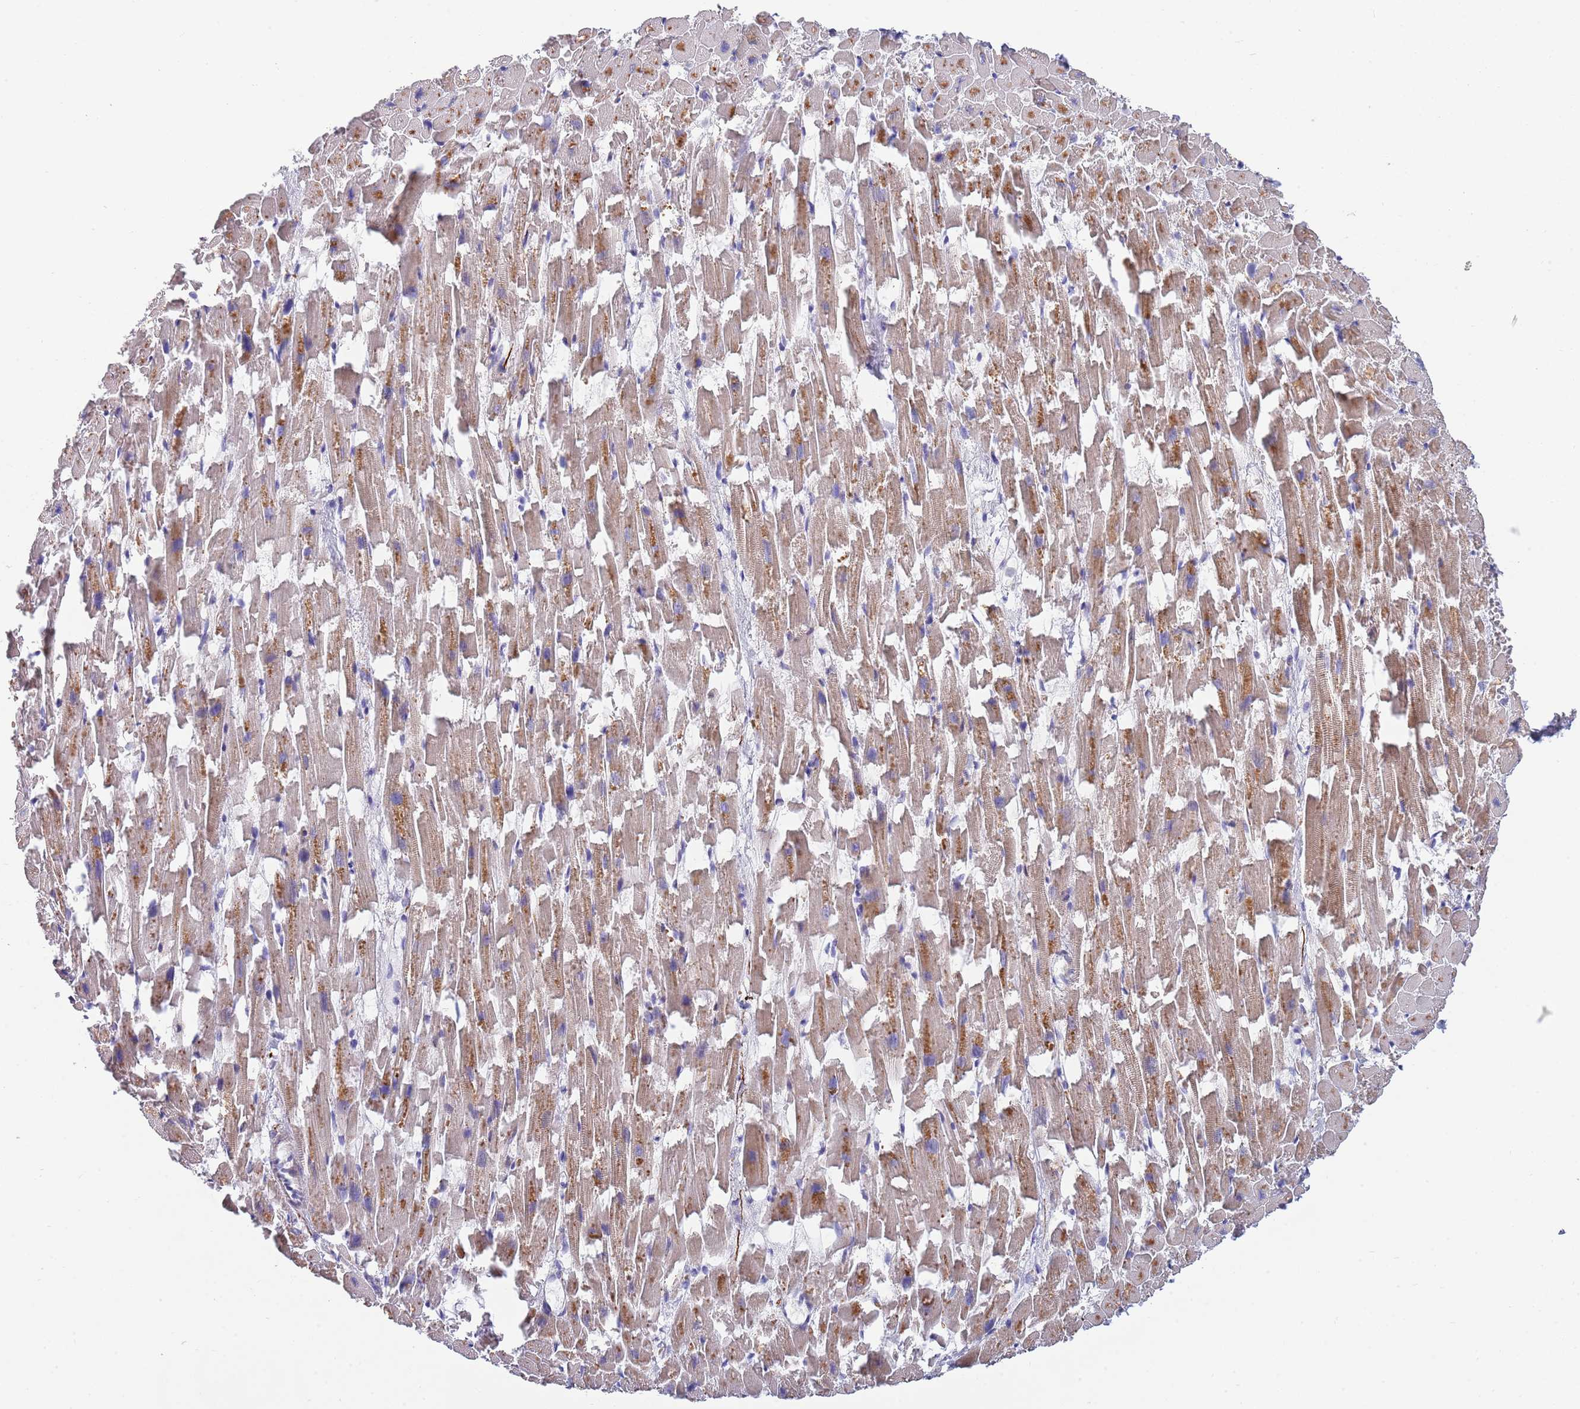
{"staining": {"intensity": "moderate", "quantity": ">75%", "location": "cytoplasmic/membranous"}, "tissue": "heart muscle", "cell_type": "Cardiomyocytes", "image_type": "normal", "snomed": [{"axis": "morphology", "description": "Normal tissue, NOS"}, {"axis": "topography", "description": "Heart"}], "caption": "This micrograph reveals IHC staining of normal human heart muscle, with medium moderate cytoplasmic/membranous expression in approximately >75% of cardiomyocytes.", "gene": "NLRP6", "patient": {"sex": "female", "age": 64}}